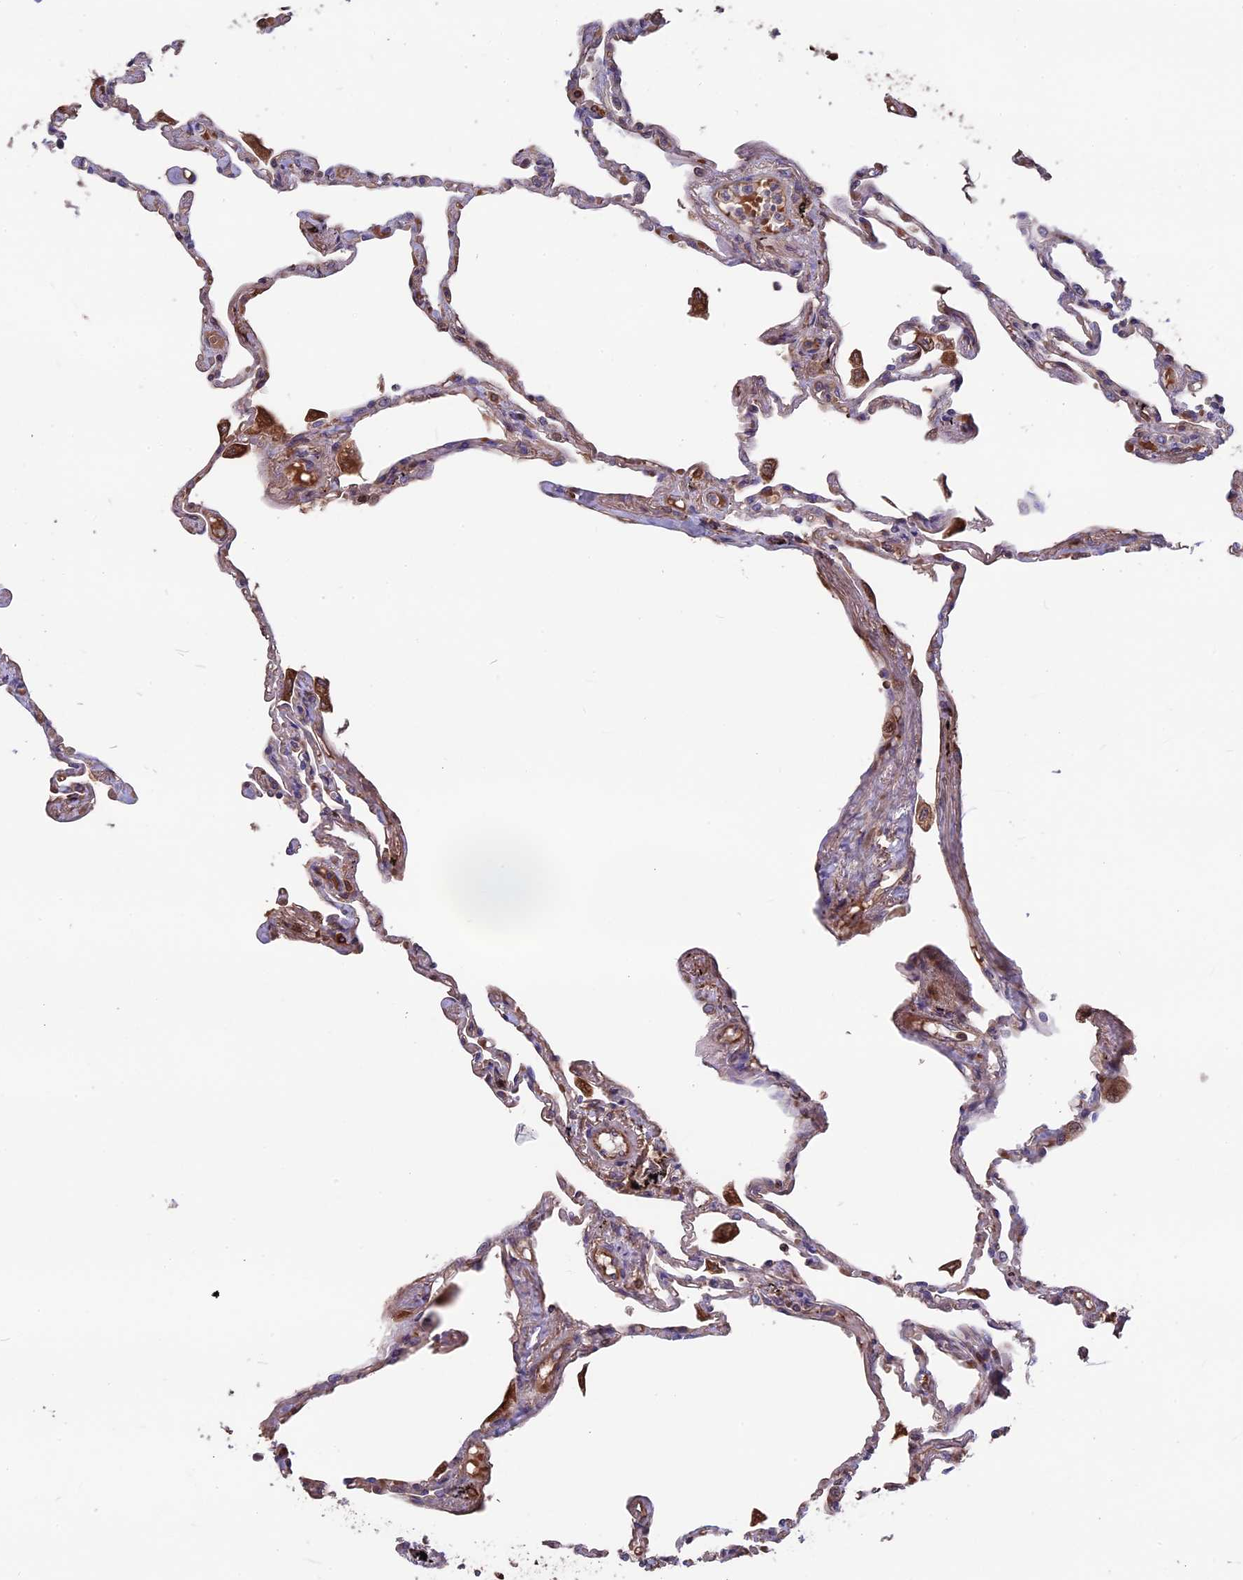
{"staining": {"intensity": "negative", "quantity": "none", "location": "none"}, "tissue": "lung", "cell_type": "Alveolar cells", "image_type": "normal", "snomed": [{"axis": "morphology", "description": "Normal tissue, NOS"}, {"axis": "topography", "description": "Lung"}], "caption": "Protein analysis of benign lung reveals no significant expression in alveolar cells.", "gene": "SEH1L", "patient": {"sex": "female", "age": 67}}